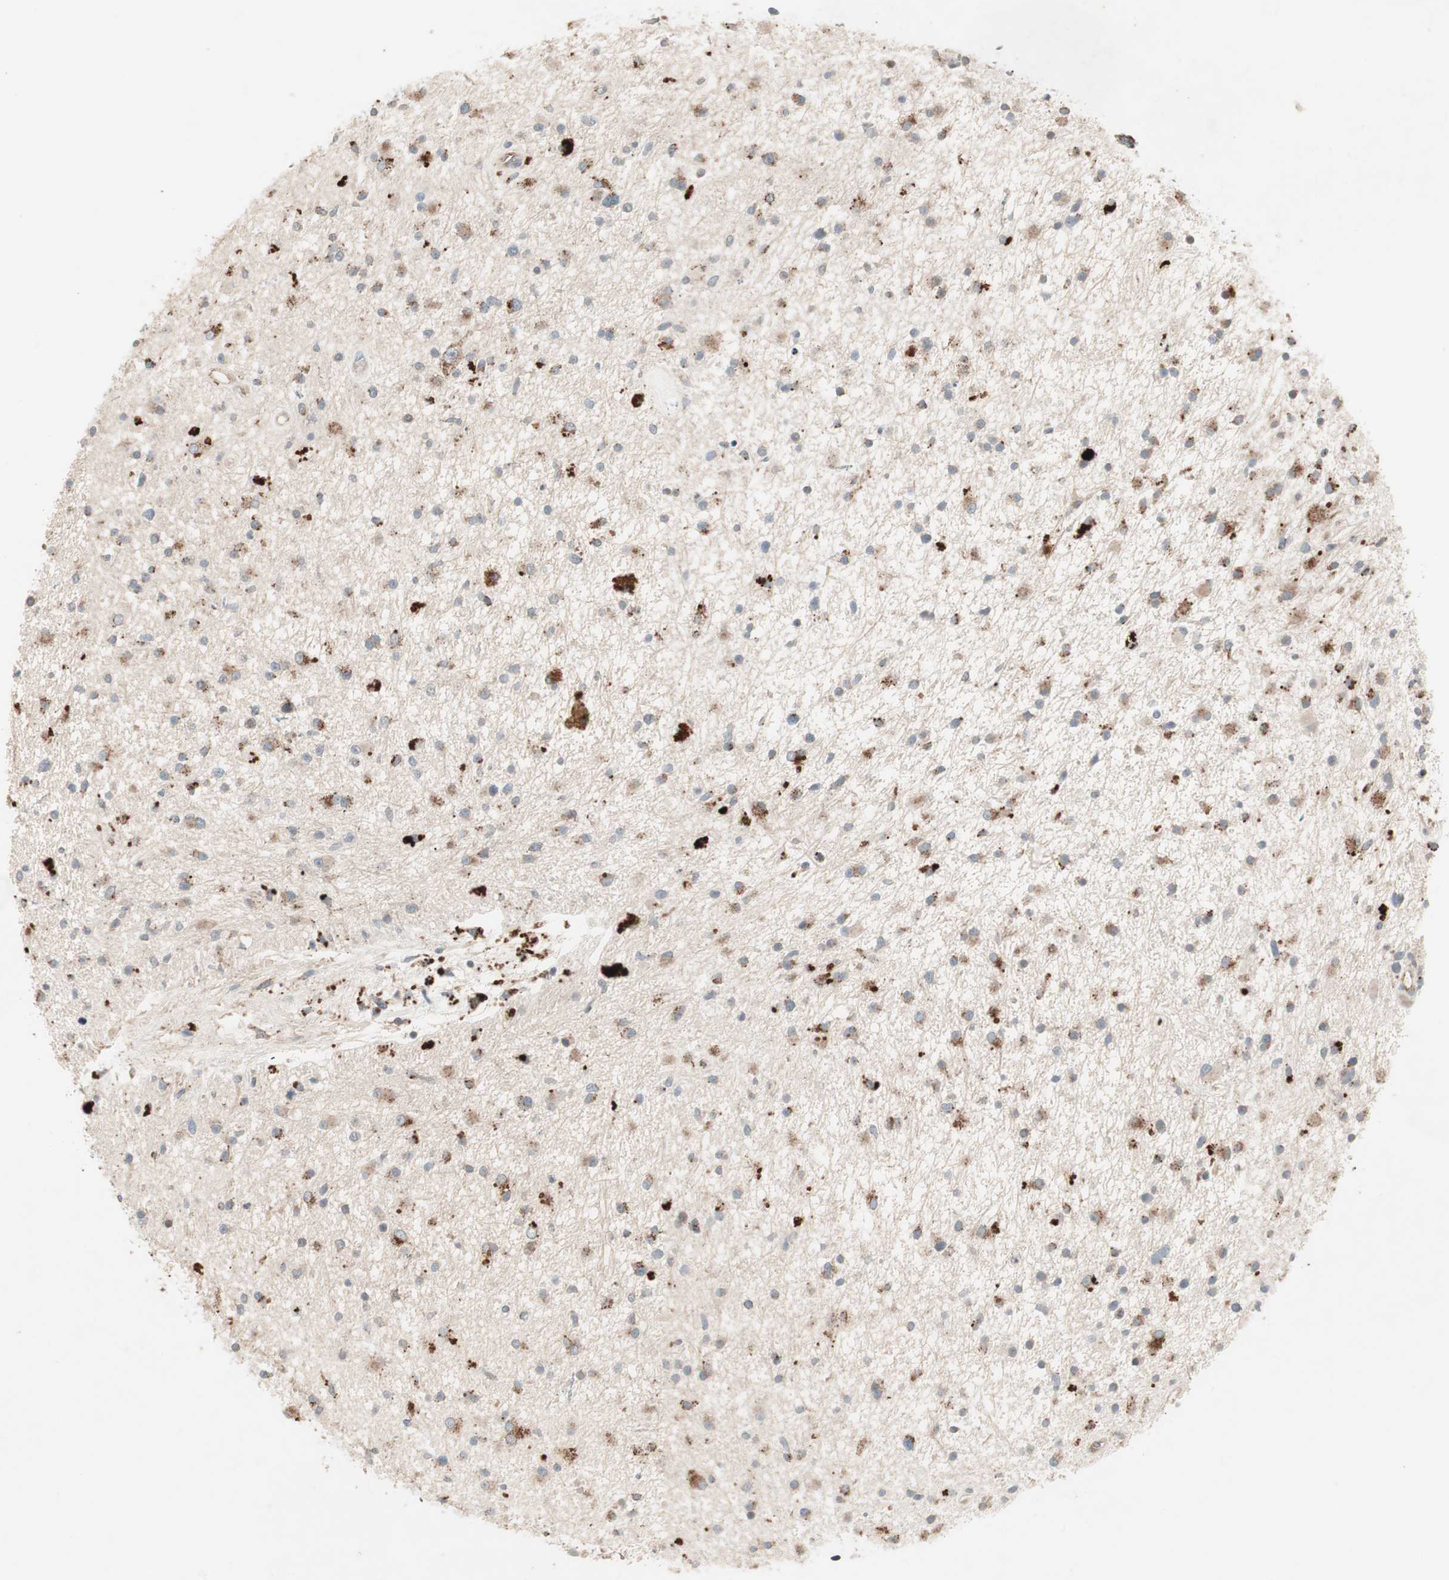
{"staining": {"intensity": "weak", "quantity": "25%-75%", "location": "cytoplasmic/membranous"}, "tissue": "glioma", "cell_type": "Tumor cells", "image_type": "cancer", "snomed": [{"axis": "morphology", "description": "Glioma, malignant, High grade"}, {"axis": "topography", "description": "Brain"}], "caption": "Protein staining reveals weak cytoplasmic/membranous staining in approximately 25%-75% of tumor cells in malignant high-grade glioma. Ihc stains the protein of interest in brown and the nuclei are stained blue.", "gene": "FGFR4", "patient": {"sex": "male", "age": 33}}